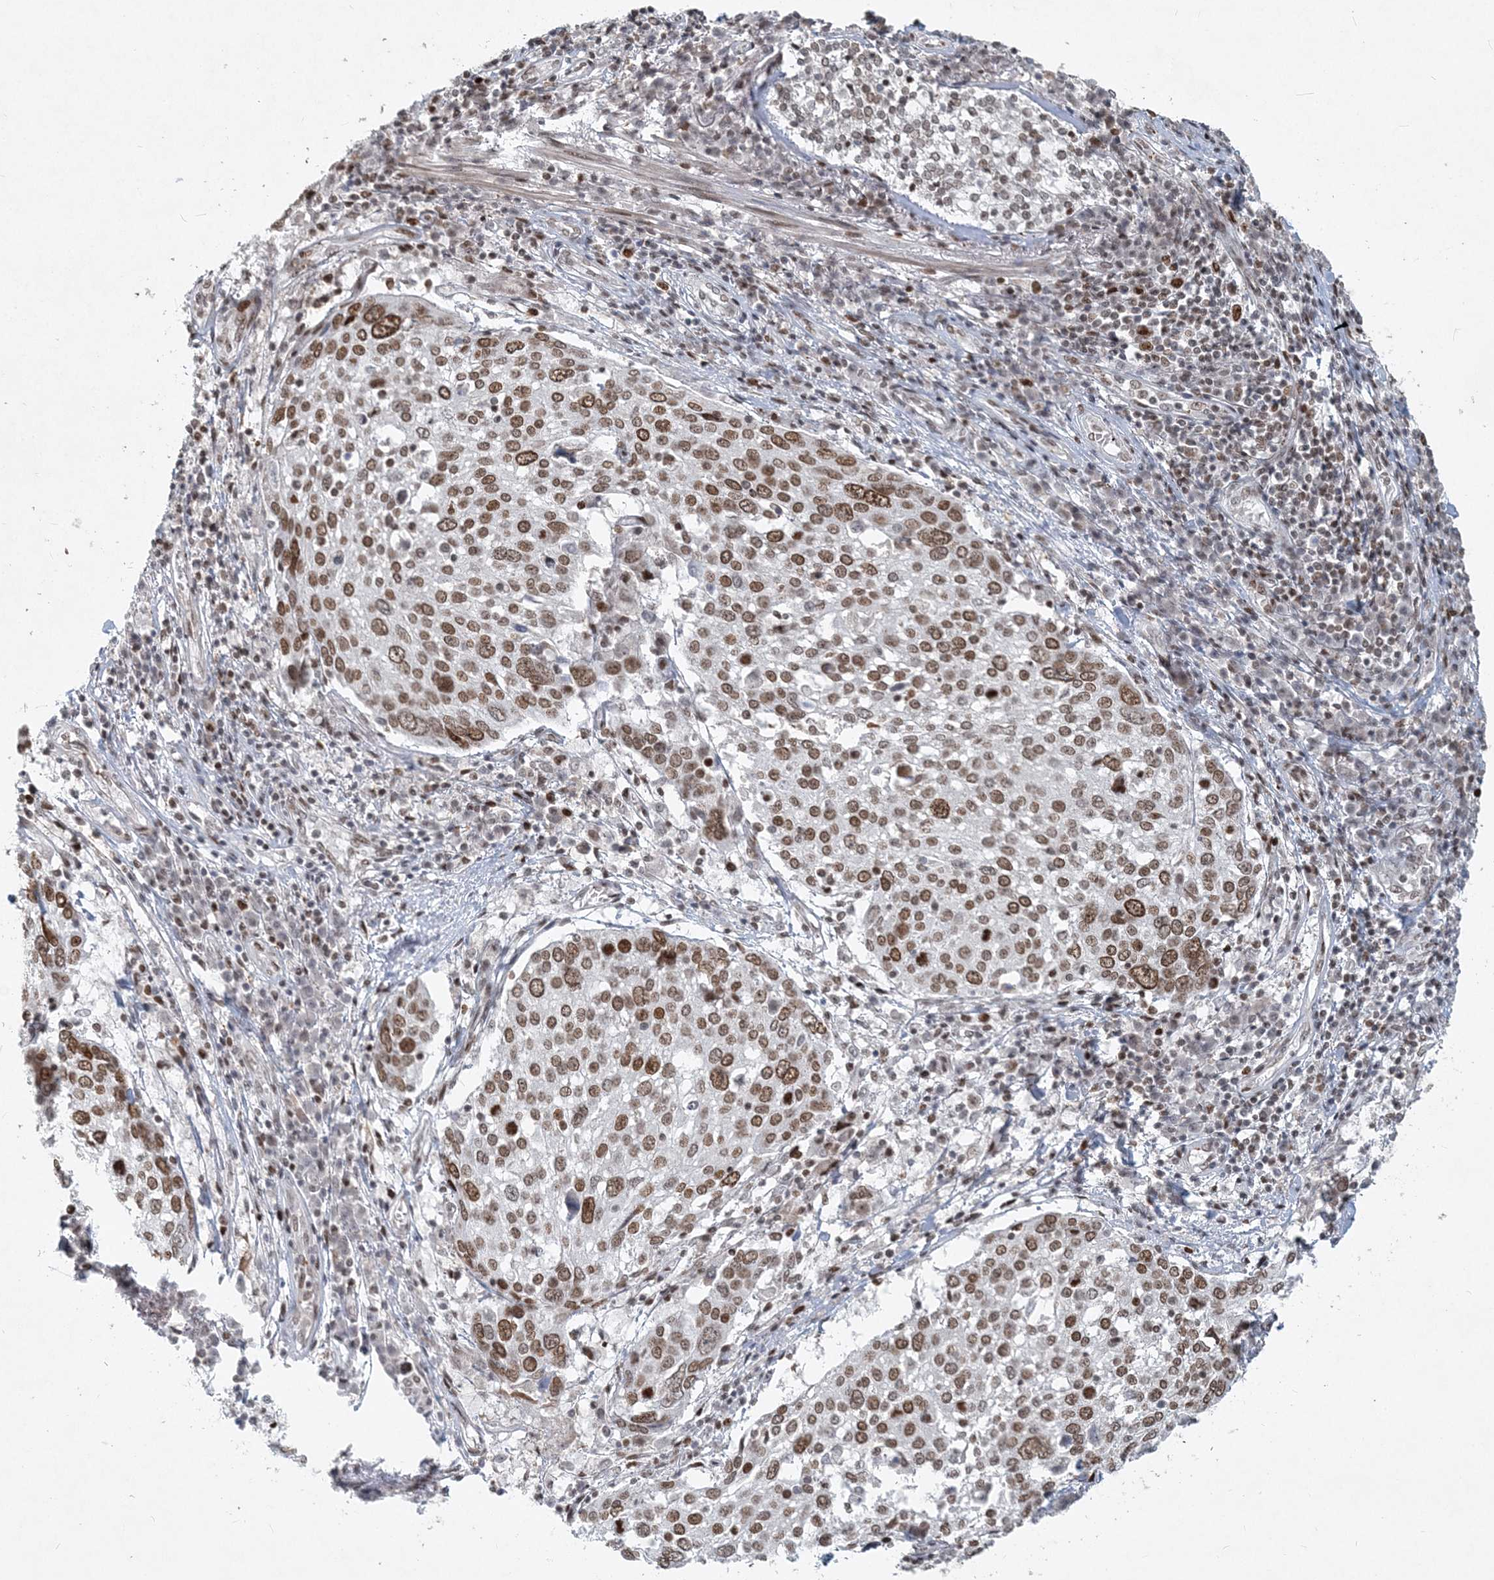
{"staining": {"intensity": "moderate", "quantity": ">75%", "location": "nuclear"}, "tissue": "lung cancer", "cell_type": "Tumor cells", "image_type": "cancer", "snomed": [{"axis": "morphology", "description": "Squamous cell carcinoma, NOS"}, {"axis": "topography", "description": "Lung"}], "caption": "Human lung cancer stained for a protein (brown) displays moderate nuclear positive expression in approximately >75% of tumor cells.", "gene": "BAZ1B", "patient": {"sex": "male", "age": 65}}